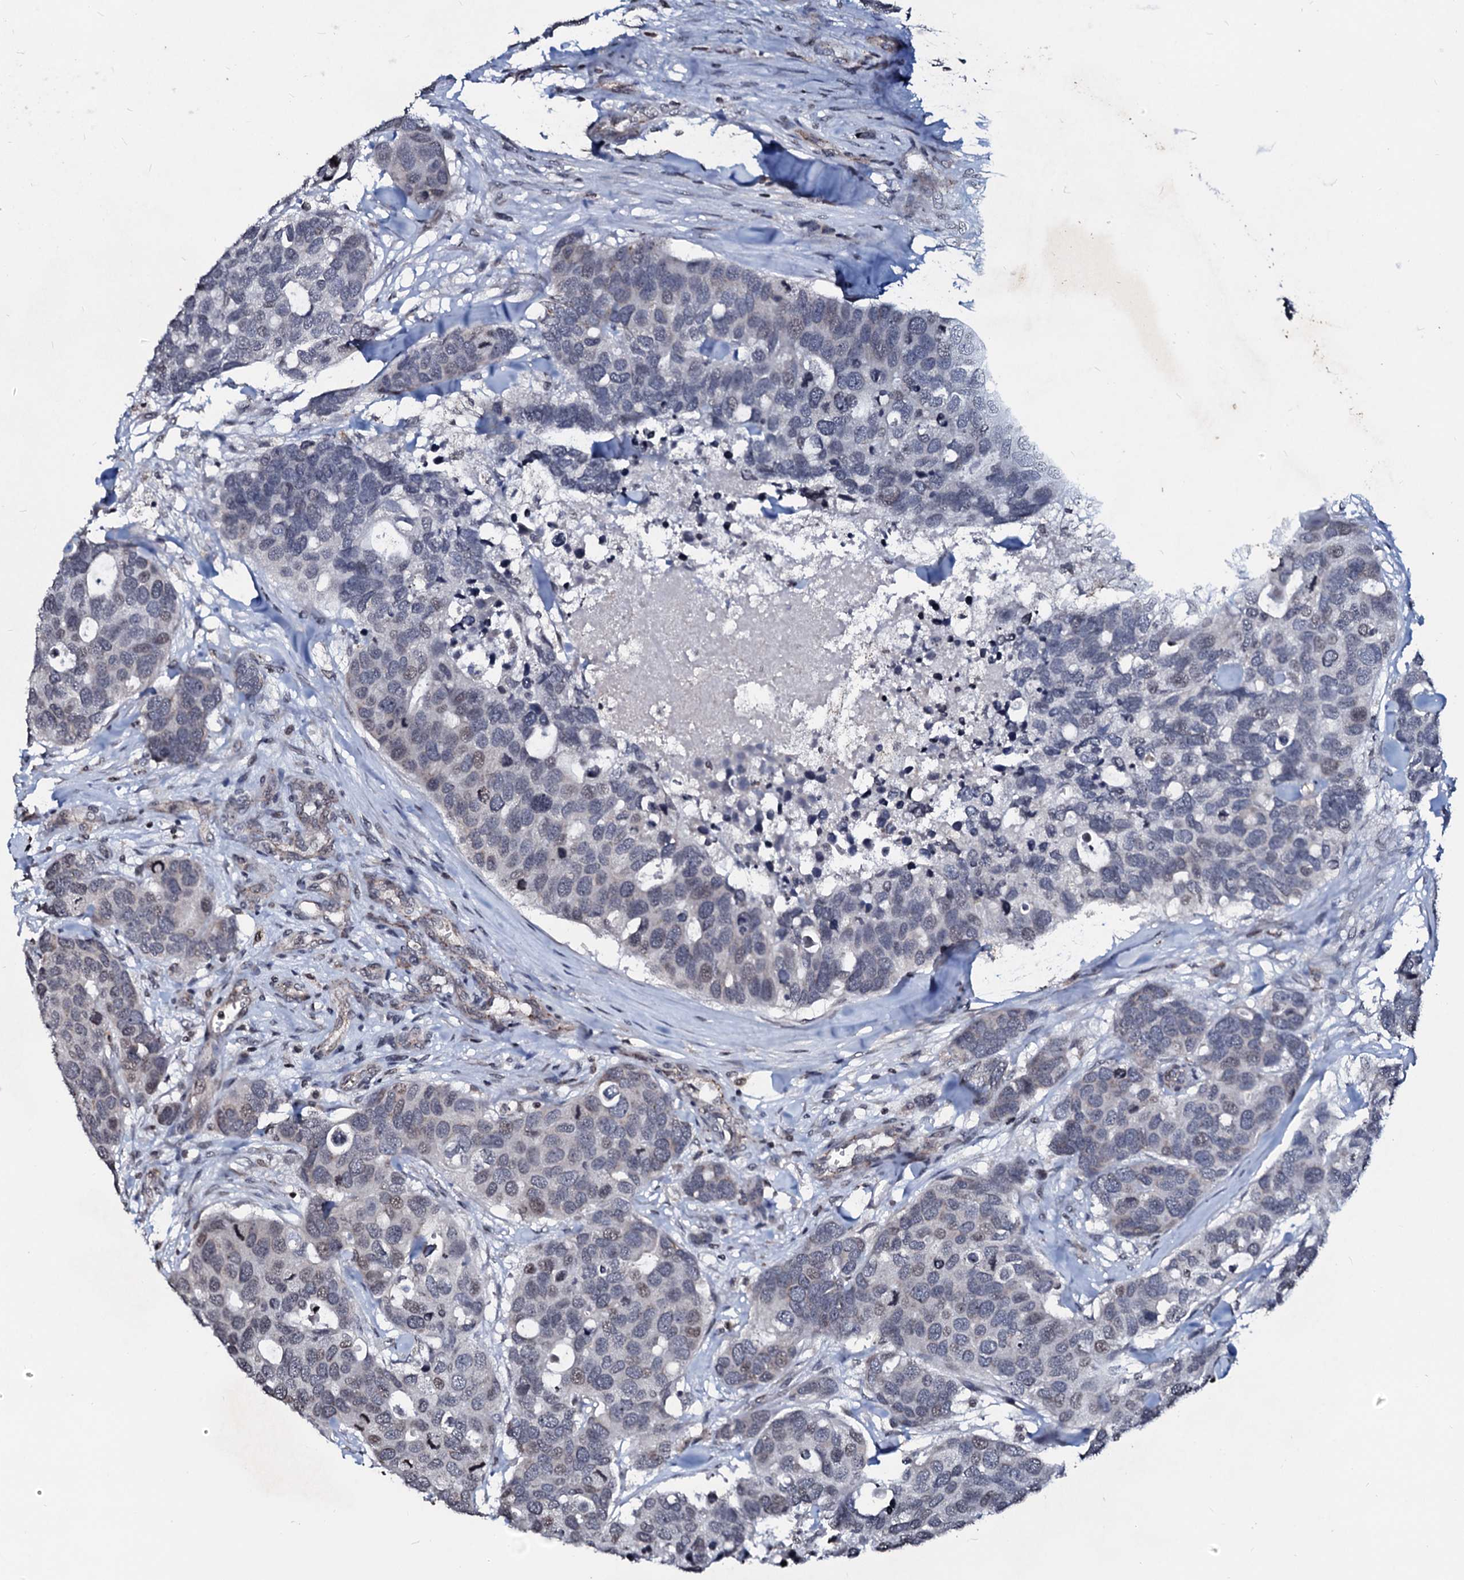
{"staining": {"intensity": "weak", "quantity": "<25%", "location": "nuclear"}, "tissue": "breast cancer", "cell_type": "Tumor cells", "image_type": "cancer", "snomed": [{"axis": "morphology", "description": "Duct carcinoma"}, {"axis": "topography", "description": "Breast"}], "caption": "DAB (3,3'-diaminobenzidine) immunohistochemical staining of breast cancer (invasive ductal carcinoma) reveals no significant expression in tumor cells.", "gene": "LSM11", "patient": {"sex": "female", "age": 83}}